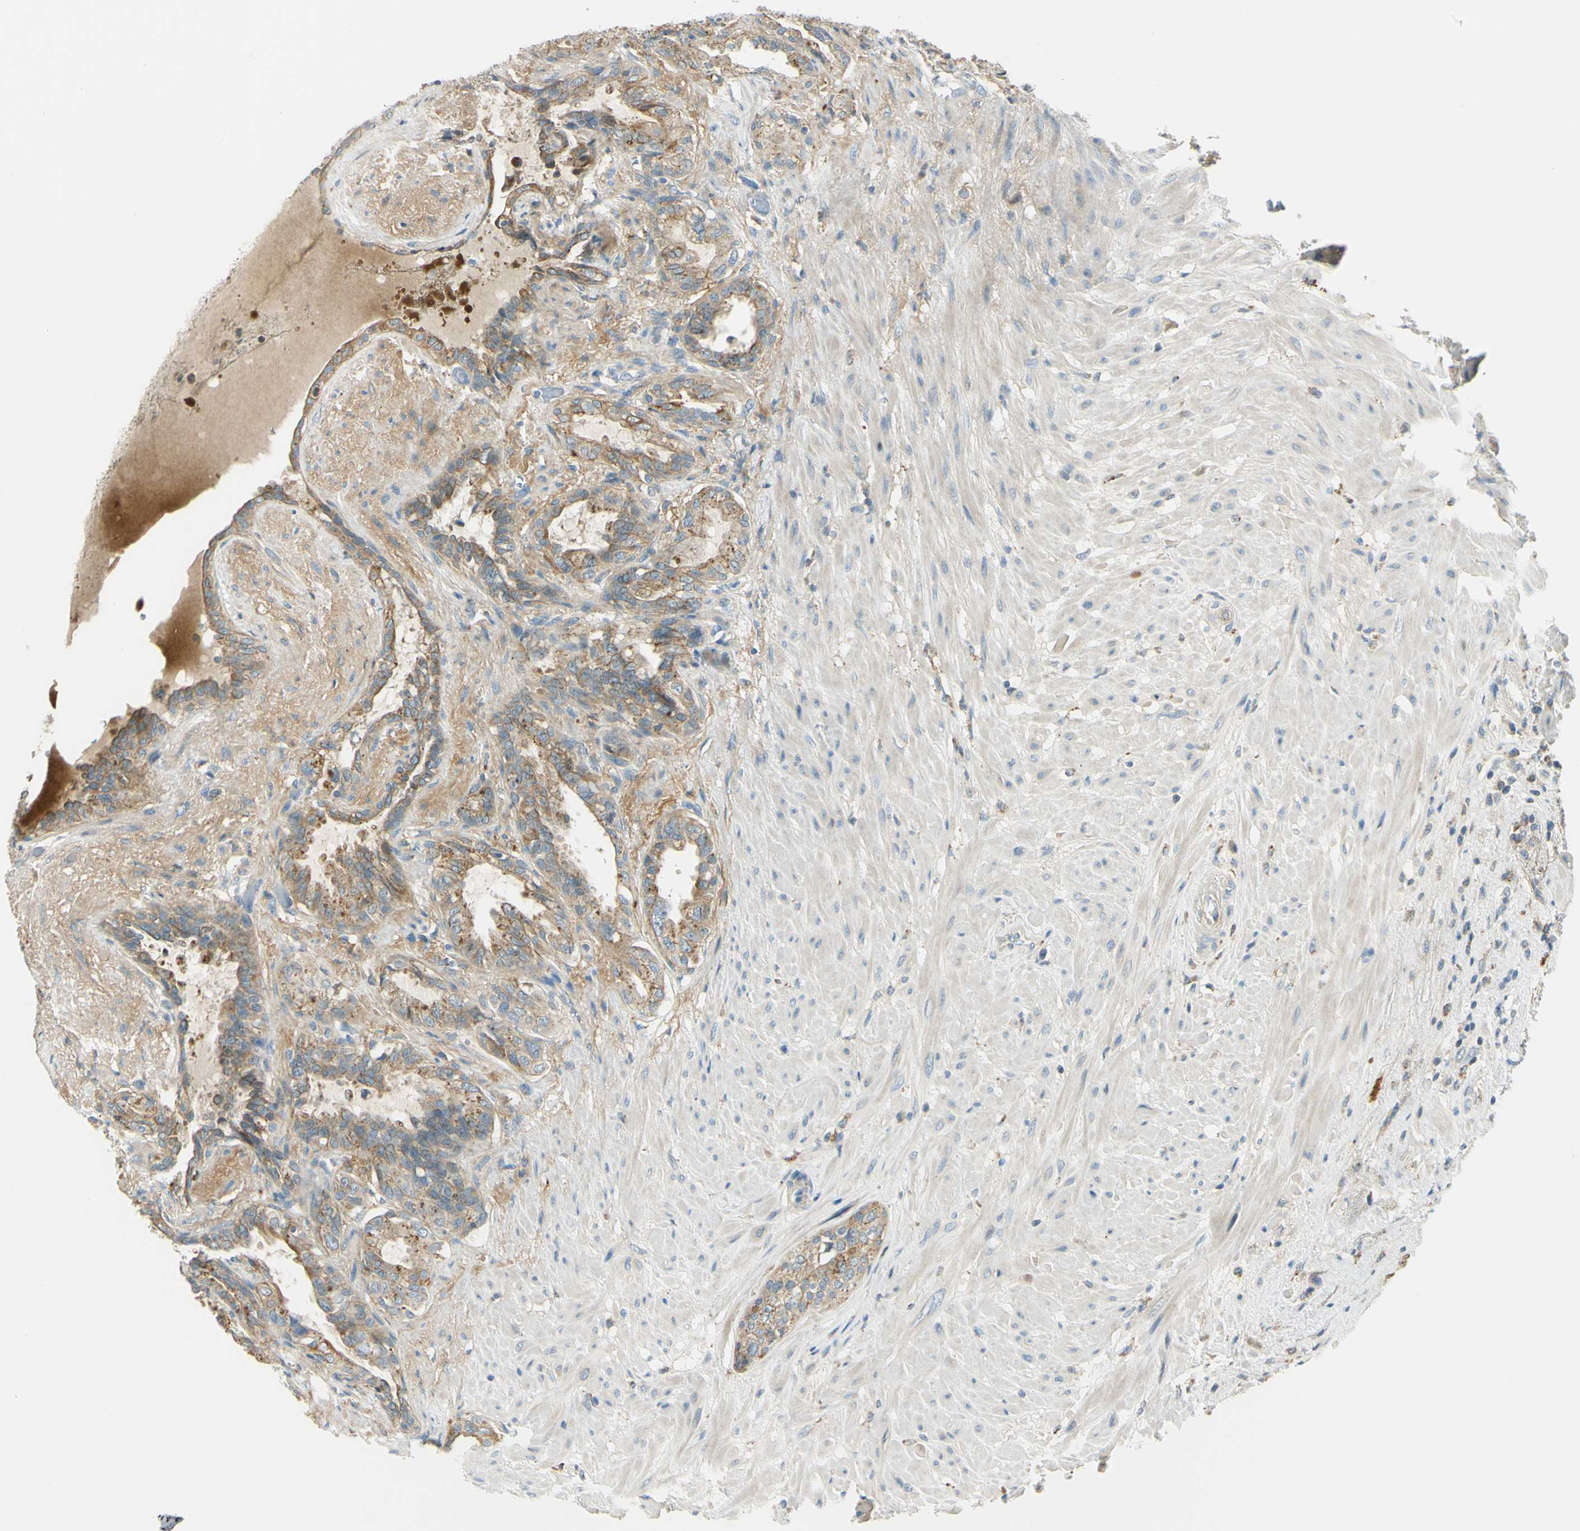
{"staining": {"intensity": "moderate", "quantity": "<25%", "location": "cytoplasmic/membranous"}, "tissue": "seminal vesicle", "cell_type": "Glandular cells", "image_type": "normal", "snomed": [{"axis": "morphology", "description": "Normal tissue, NOS"}, {"axis": "topography", "description": "Seminal veicle"}], "caption": "The micrograph exhibits a brown stain indicating the presence of a protein in the cytoplasmic/membranous of glandular cells in seminal vesicle. (DAB = brown stain, brightfield microscopy at high magnification).", "gene": "LAMA3", "patient": {"sex": "male", "age": 61}}